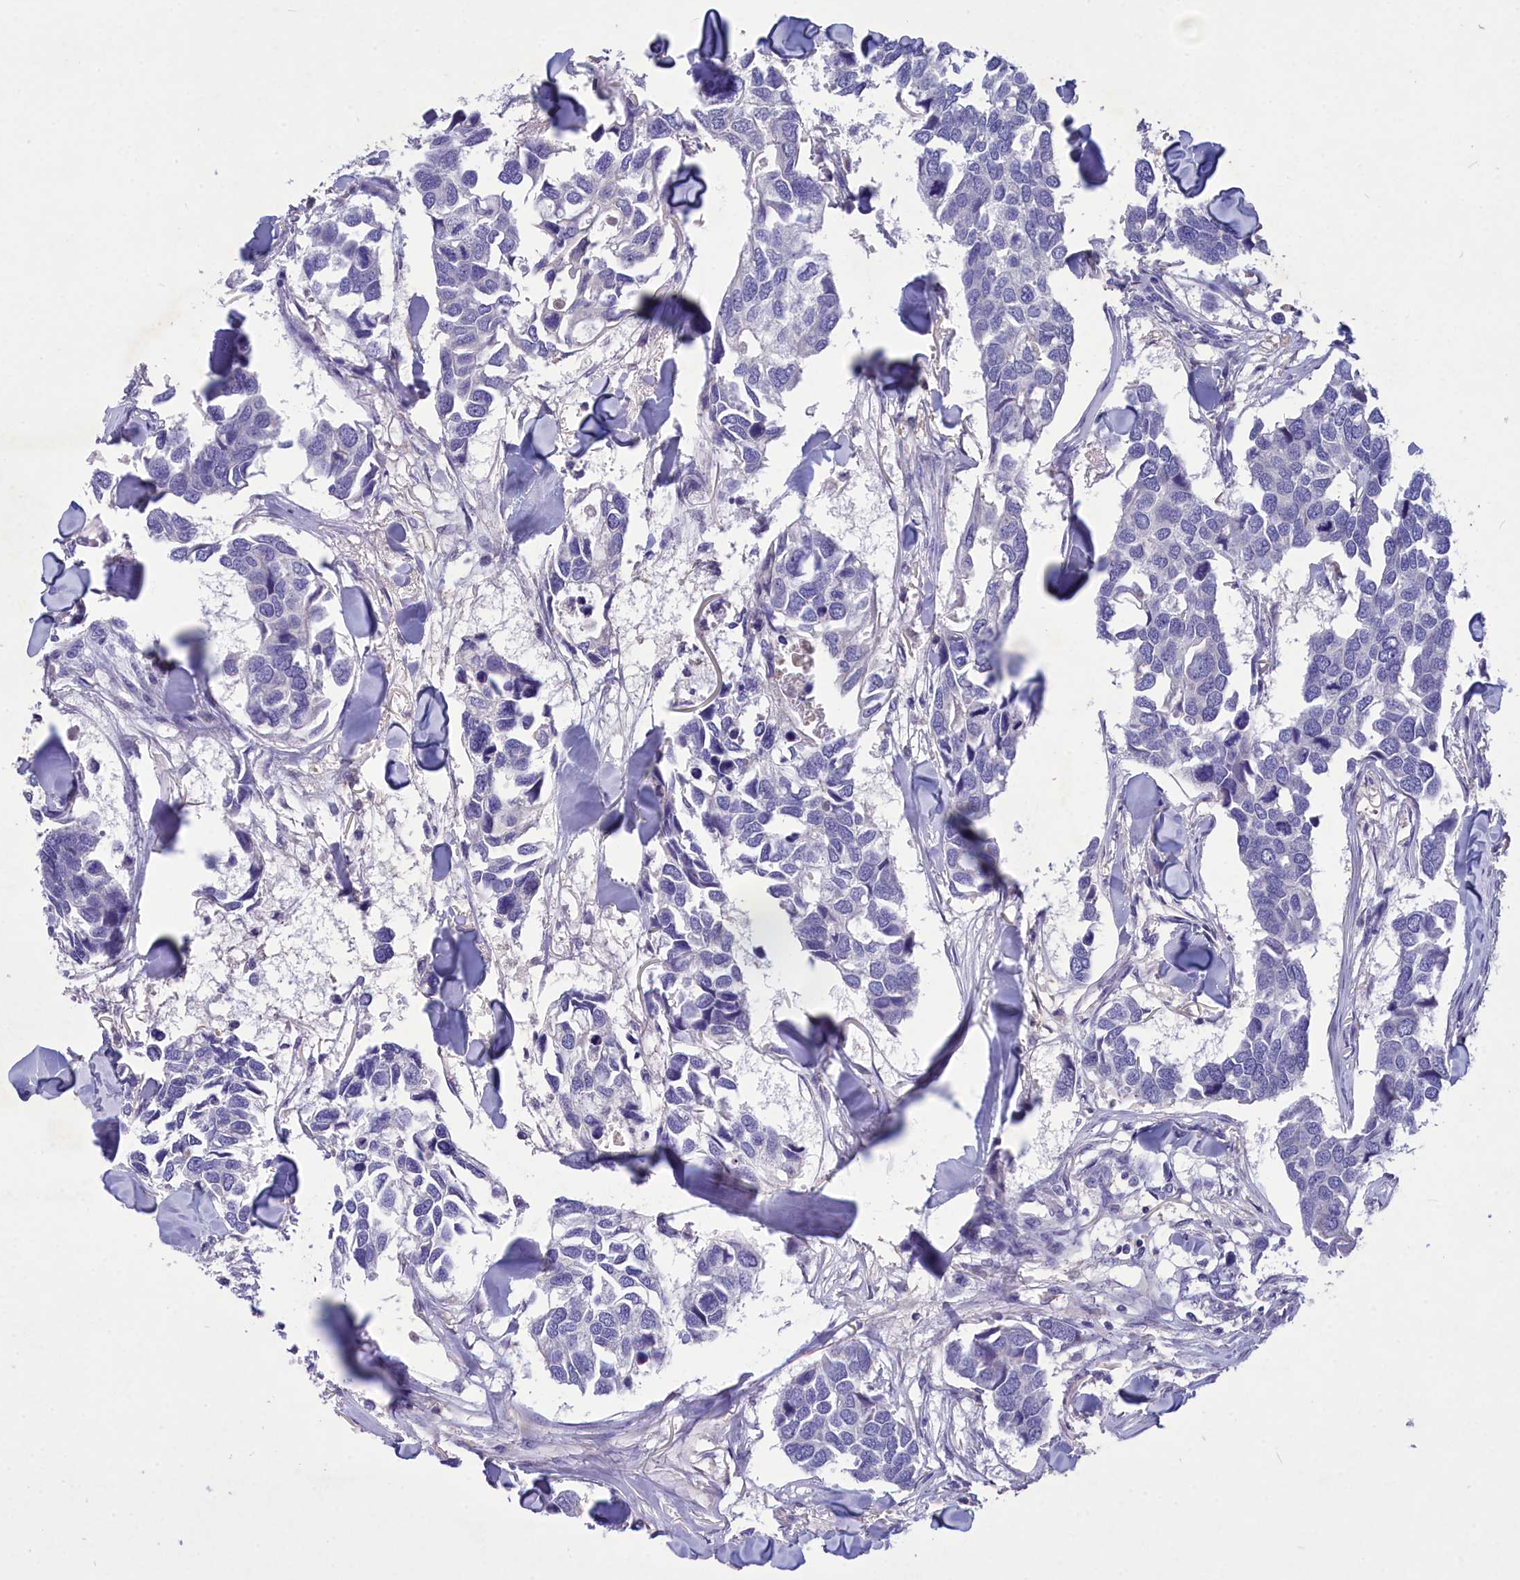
{"staining": {"intensity": "negative", "quantity": "none", "location": "none"}, "tissue": "breast cancer", "cell_type": "Tumor cells", "image_type": "cancer", "snomed": [{"axis": "morphology", "description": "Duct carcinoma"}, {"axis": "topography", "description": "Breast"}], "caption": "Protein analysis of intraductal carcinoma (breast) exhibits no significant staining in tumor cells.", "gene": "DEFB119", "patient": {"sex": "female", "age": 83}}